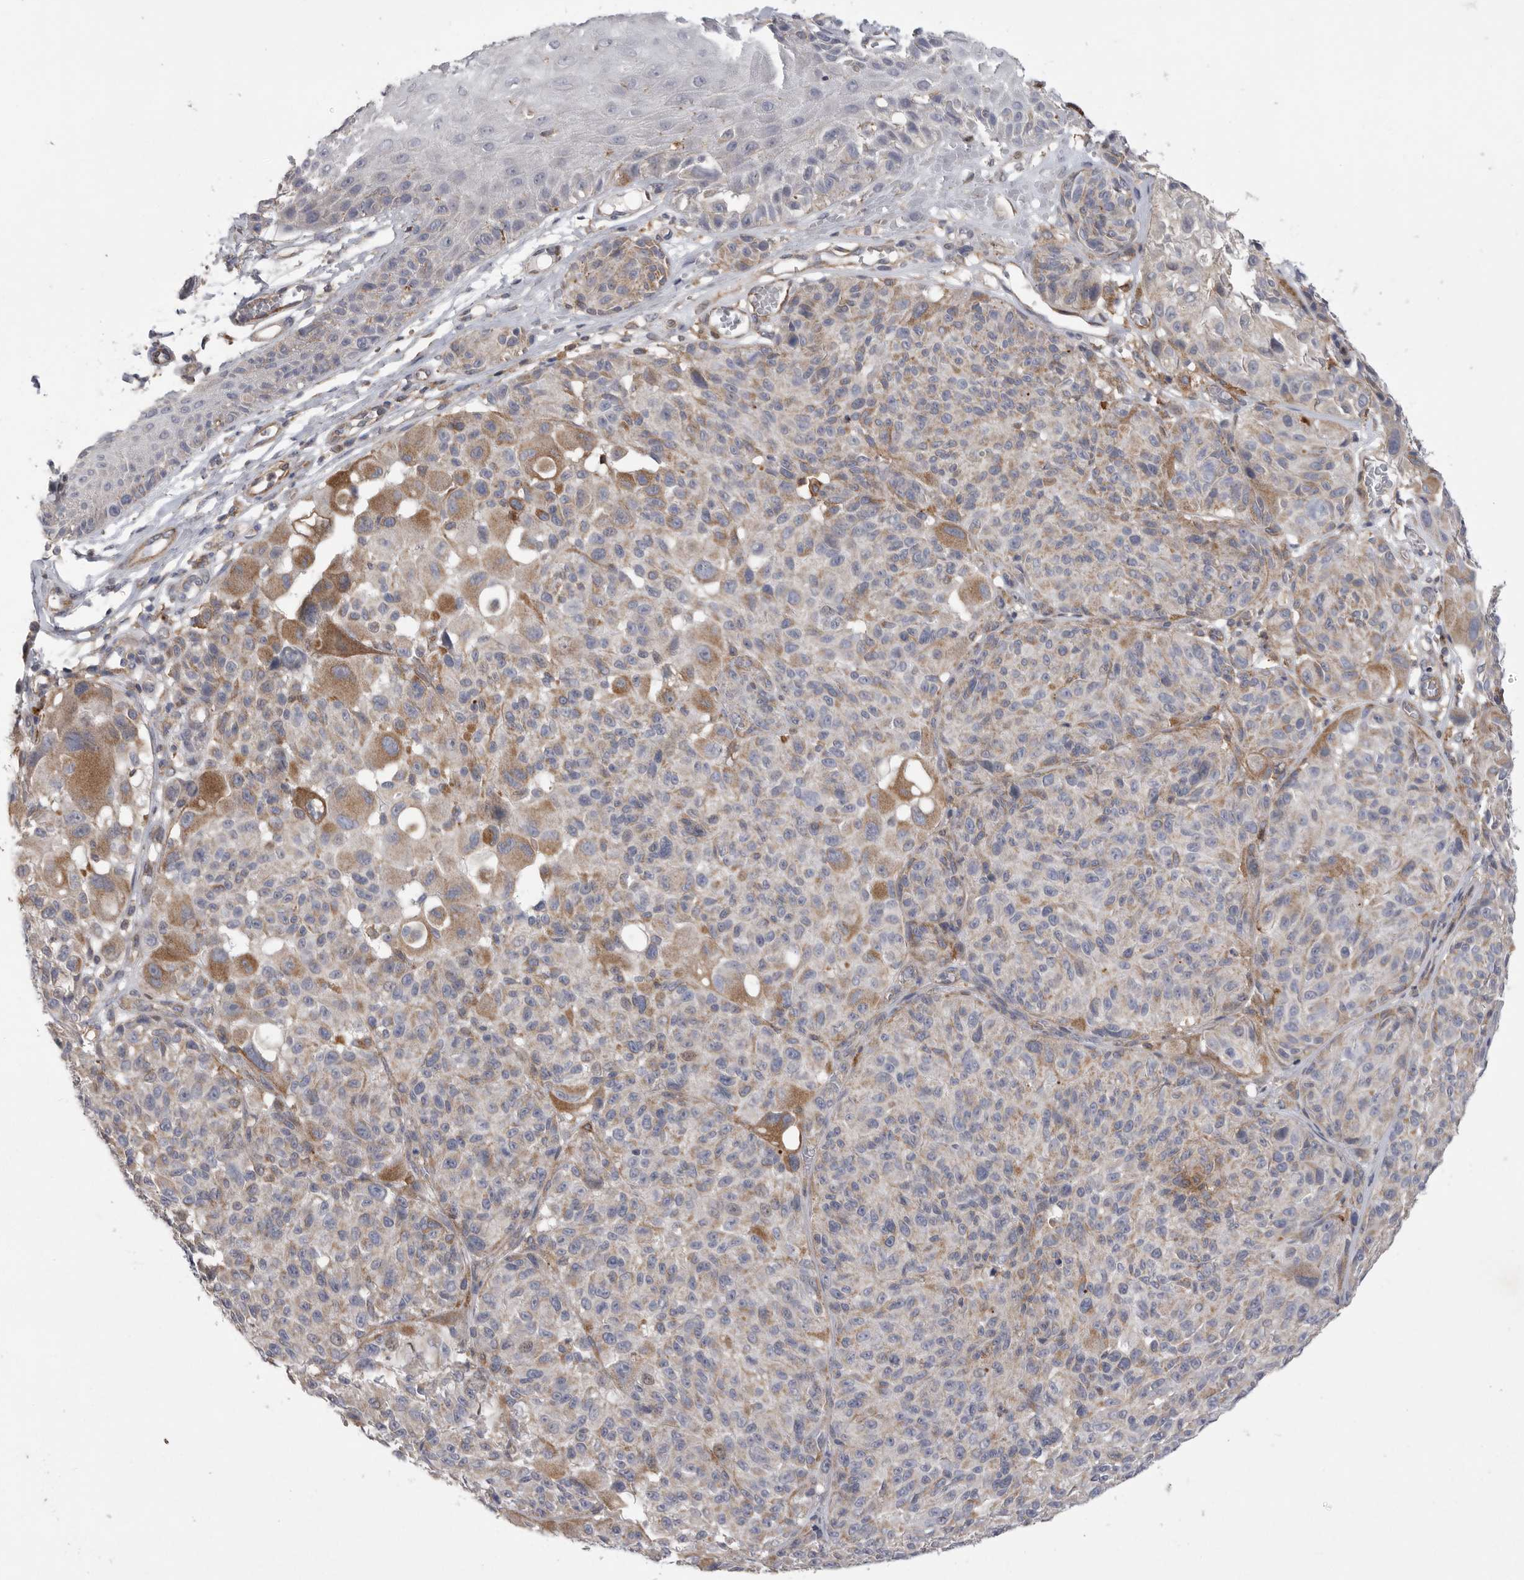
{"staining": {"intensity": "negative", "quantity": "none", "location": "none"}, "tissue": "melanoma", "cell_type": "Tumor cells", "image_type": "cancer", "snomed": [{"axis": "morphology", "description": "Malignant melanoma, NOS"}, {"axis": "topography", "description": "Skin"}], "caption": "This histopathology image is of malignant melanoma stained with immunohistochemistry to label a protein in brown with the nuclei are counter-stained blue. There is no positivity in tumor cells.", "gene": "SIGLEC10", "patient": {"sex": "male", "age": 83}}